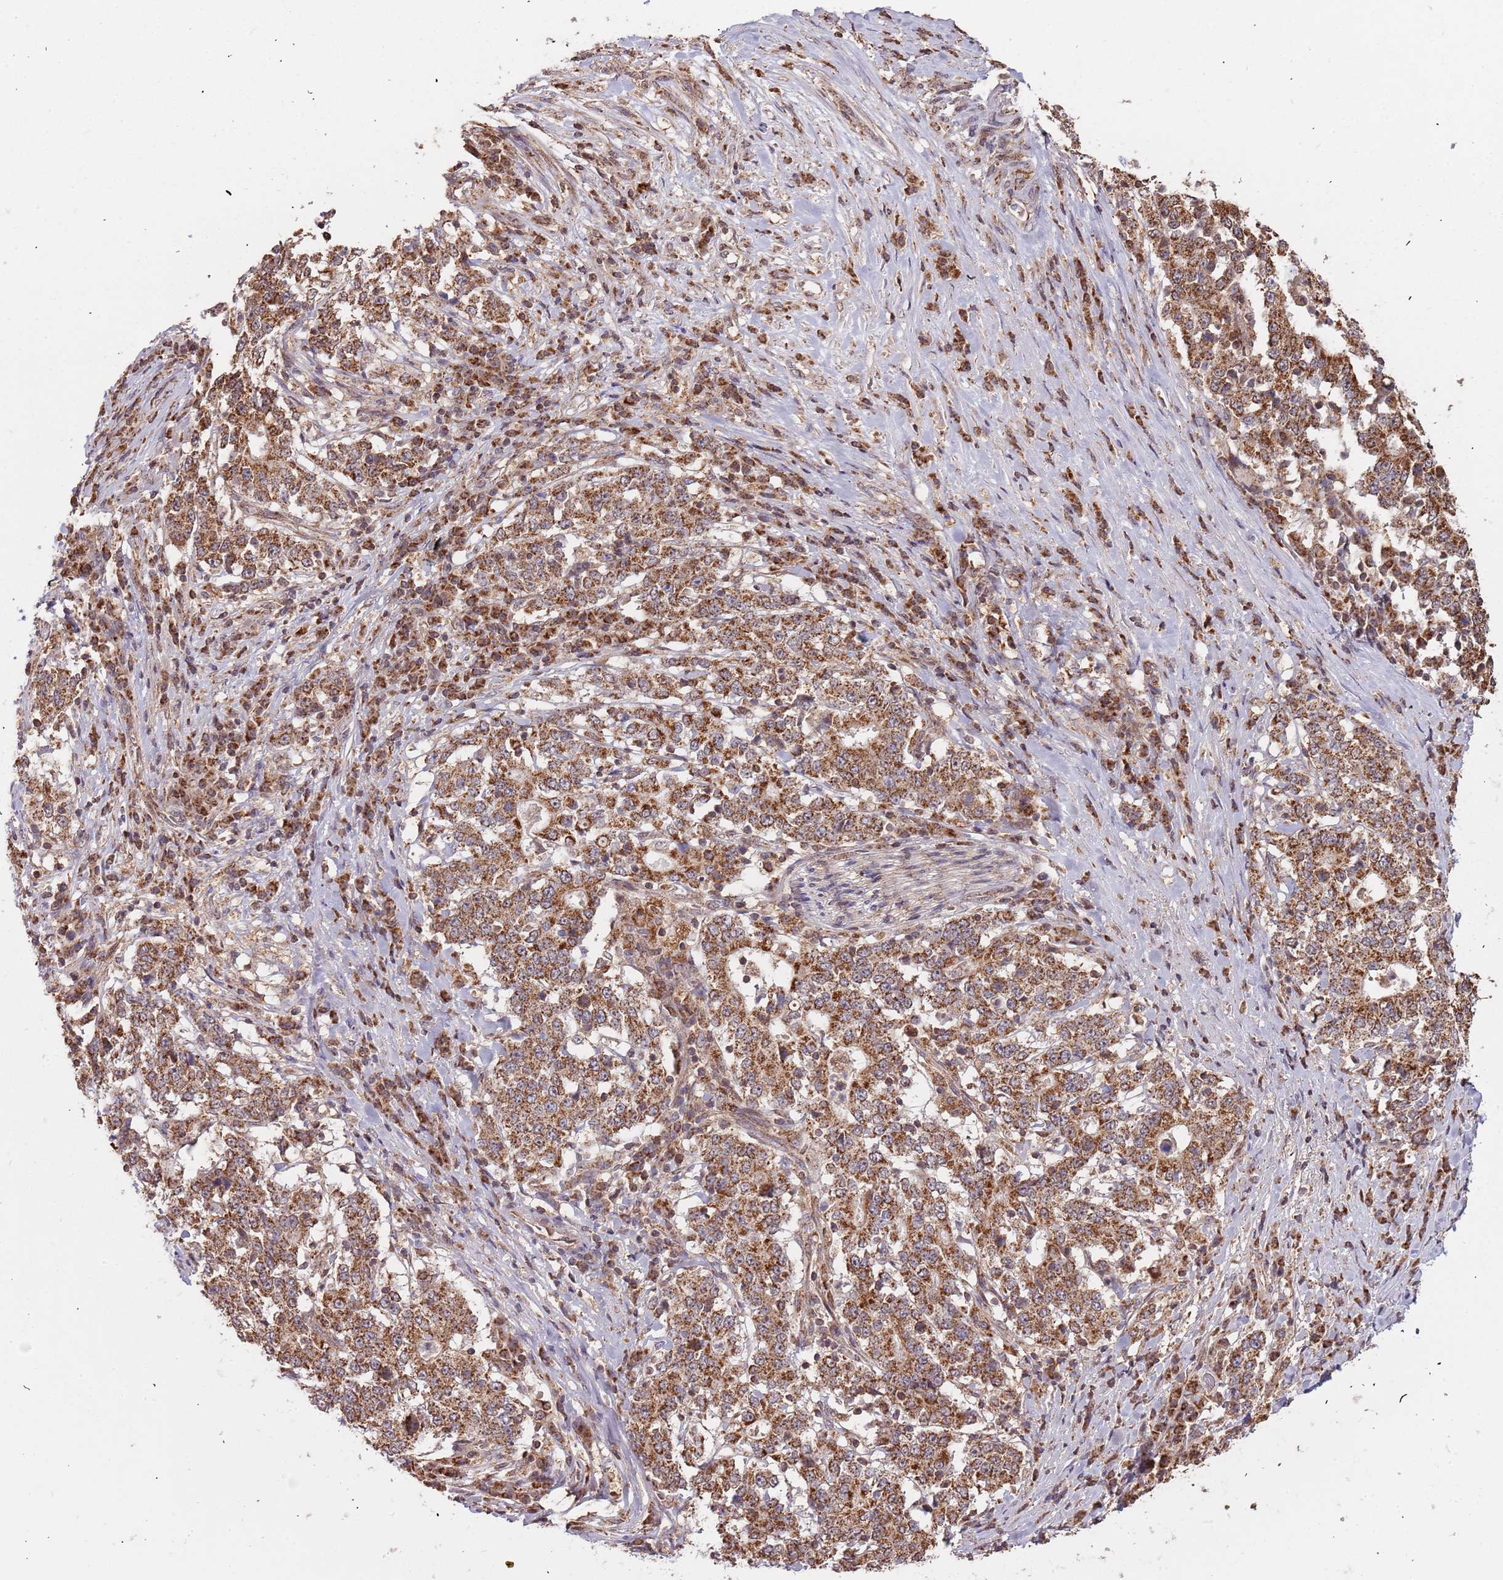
{"staining": {"intensity": "strong", "quantity": ">75%", "location": "cytoplasmic/membranous"}, "tissue": "stomach cancer", "cell_type": "Tumor cells", "image_type": "cancer", "snomed": [{"axis": "morphology", "description": "Adenocarcinoma, NOS"}, {"axis": "topography", "description": "Stomach"}], "caption": "Immunohistochemistry (IHC) (DAB (3,3'-diaminobenzidine)) staining of stomach cancer (adenocarcinoma) reveals strong cytoplasmic/membranous protein positivity in about >75% of tumor cells.", "gene": "IL17RD", "patient": {"sex": "male", "age": 59}}